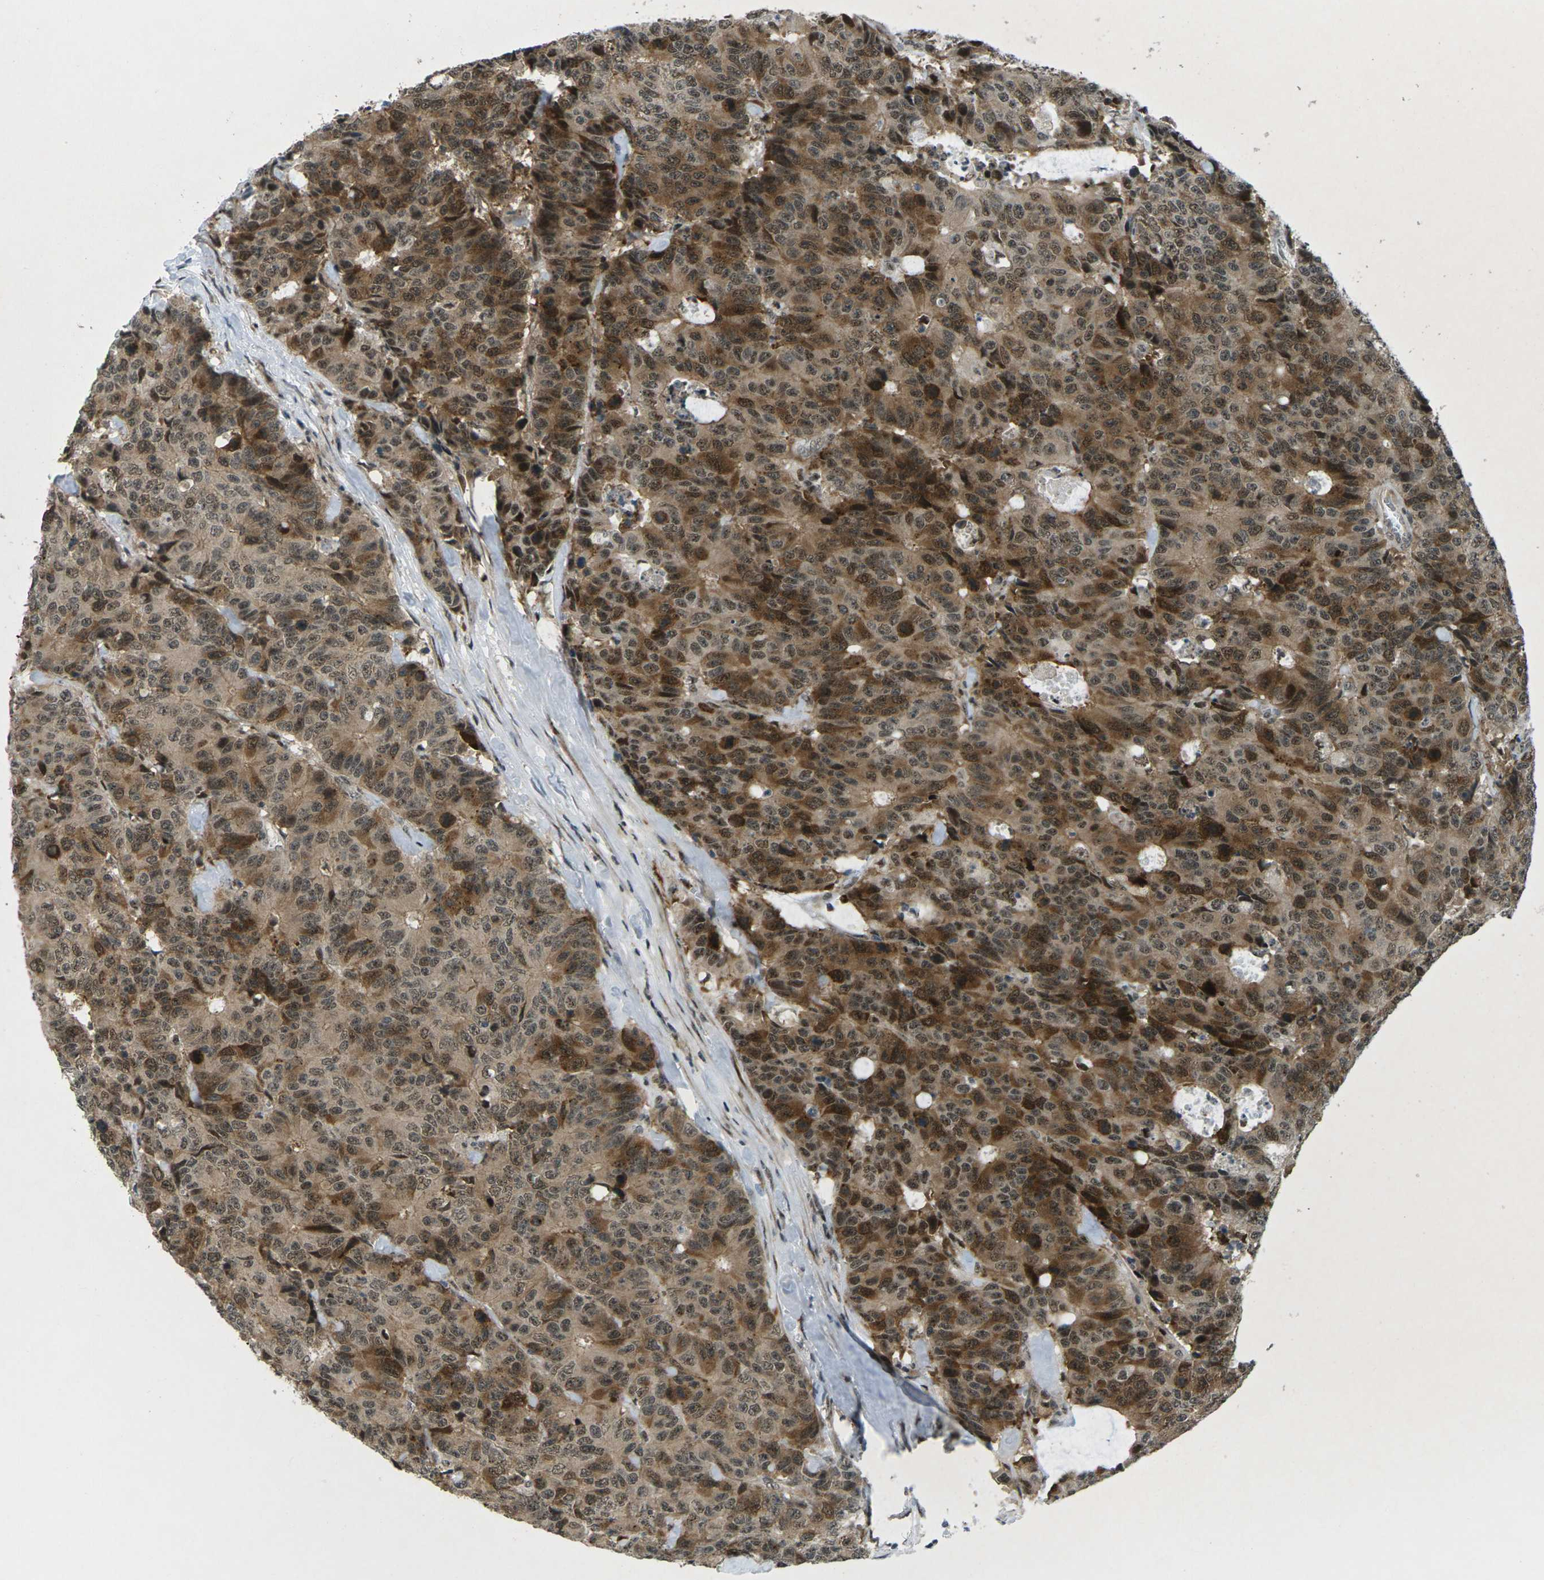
{"staining": {"intensity": "moderate", "quantity": ">75%", "location": "cytoplasmic/membranous"}, "tissue": "colorectal cancer", "cell_type": "Tumor cells", "image_type": "cancer", "snomed": [{"axis": "morphology", "description": "Adenocarcinoma, NOS"}, {"axis": "topography", "description": "Colon"}], "caption": "High-power microscopy captured an immunohistochemistry photomicrograph of colorectal adenocarcinoma, revealing moderate cytoplasmic/membranous staining in approximately >75% of tumor cells. The protein is stained brown, and the nuclei are stained in blue (DAB IHC with brightfield microscopy, high magnification).", "gene": "UBE2S", "patient": {"sex": "female", "age": 86}}